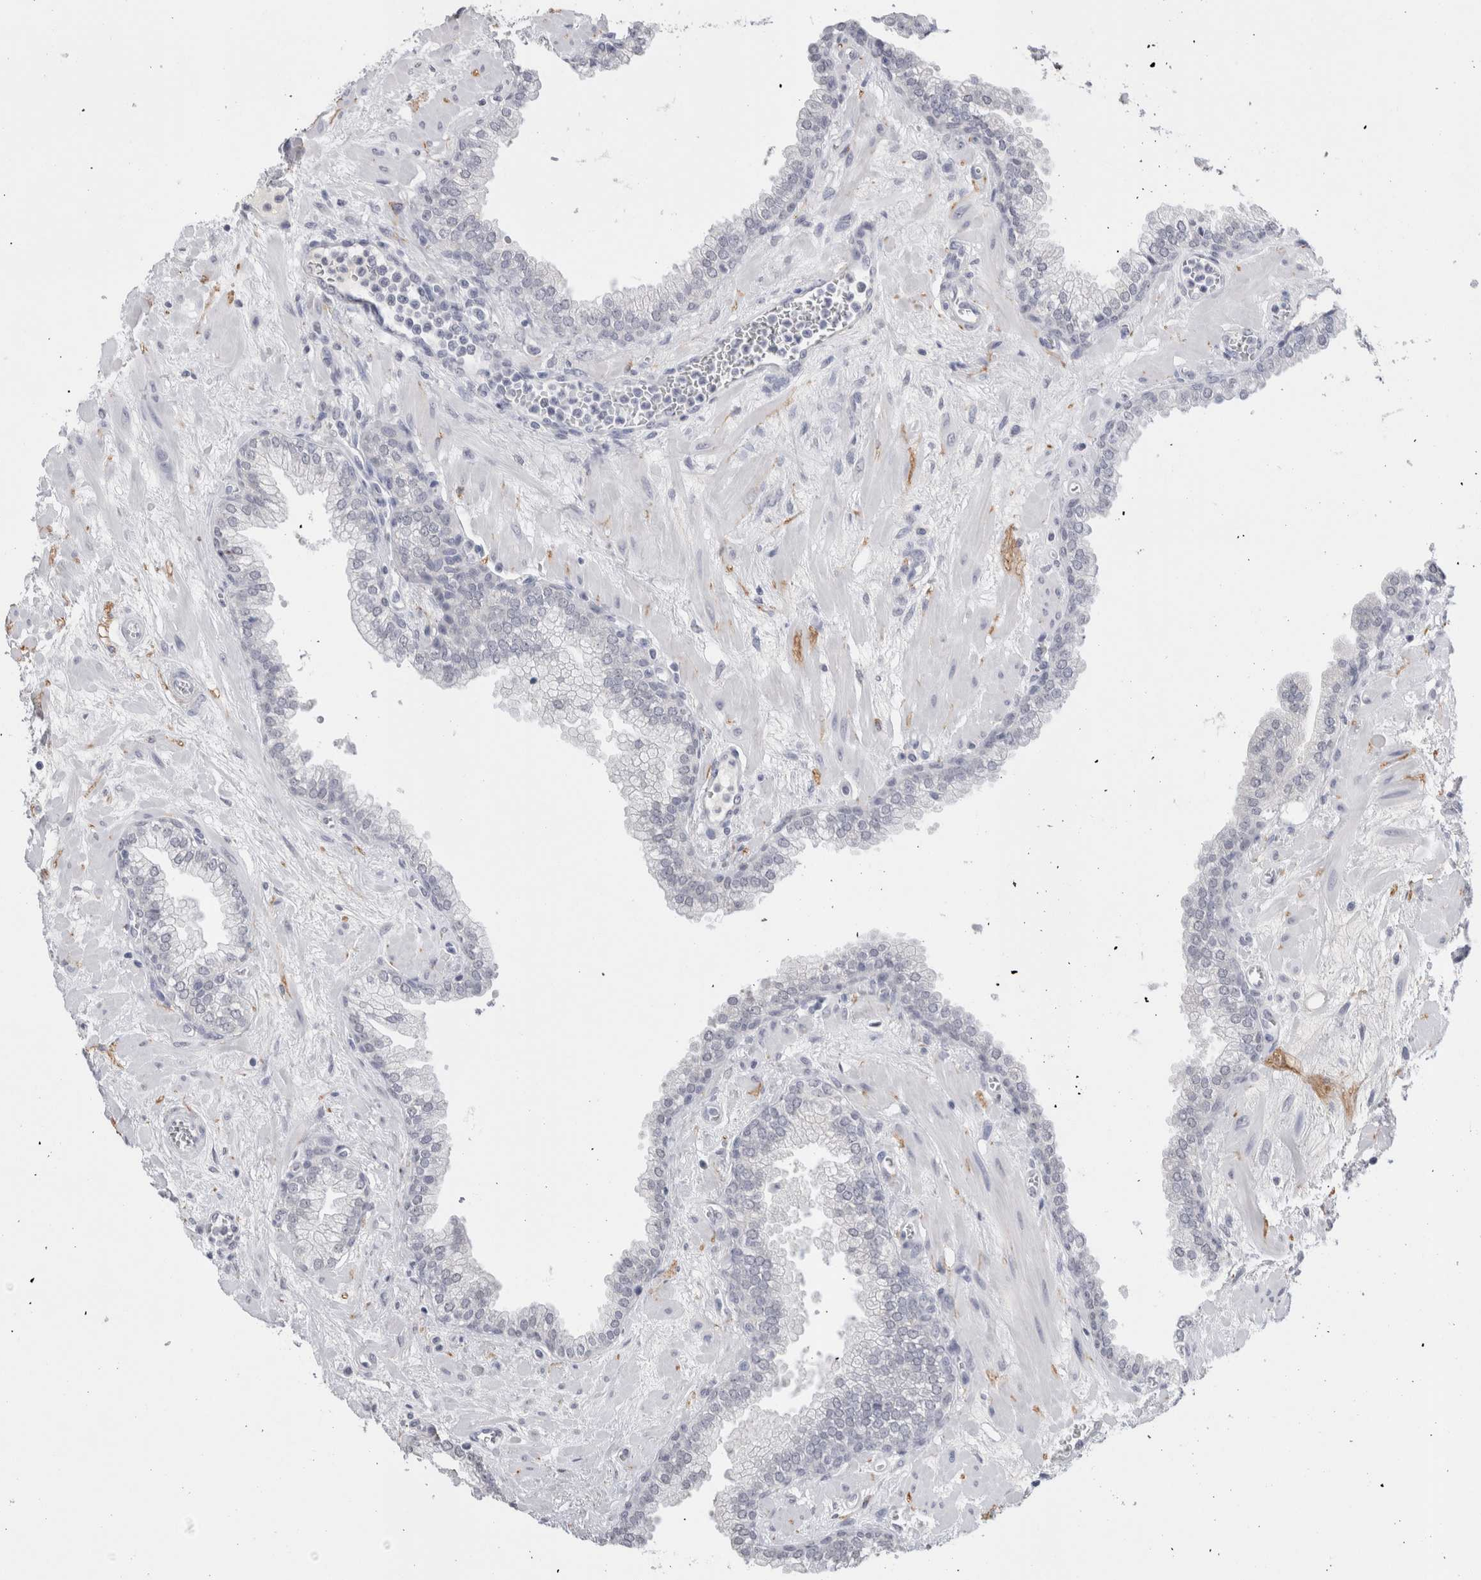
{"staining": {"intensity": "negative", "quantity": "none", "location": "none"}, "tissue": "prostate", "cell_type": "Glandular cells", "image_type": "normal", "snomed": [{"axis": "morphology", "description": "Normal tissue, NOS"}, {"axis": "morphology", "description": "Urothelial carcinoma, Low grade"}, {"axis": "topography", "description": "Urinary bladder"}, {"axis": "topography", "description": "Prostate"}], "caption": "IHC of normal human prostate displays no positivity in glandular cells. (Brightfield microscopy of DAB (3,3'-diaminobenzidine) IHC at high magnification).", "gene": "CADM3", "patient": {"sex": "male", "age": 60}}